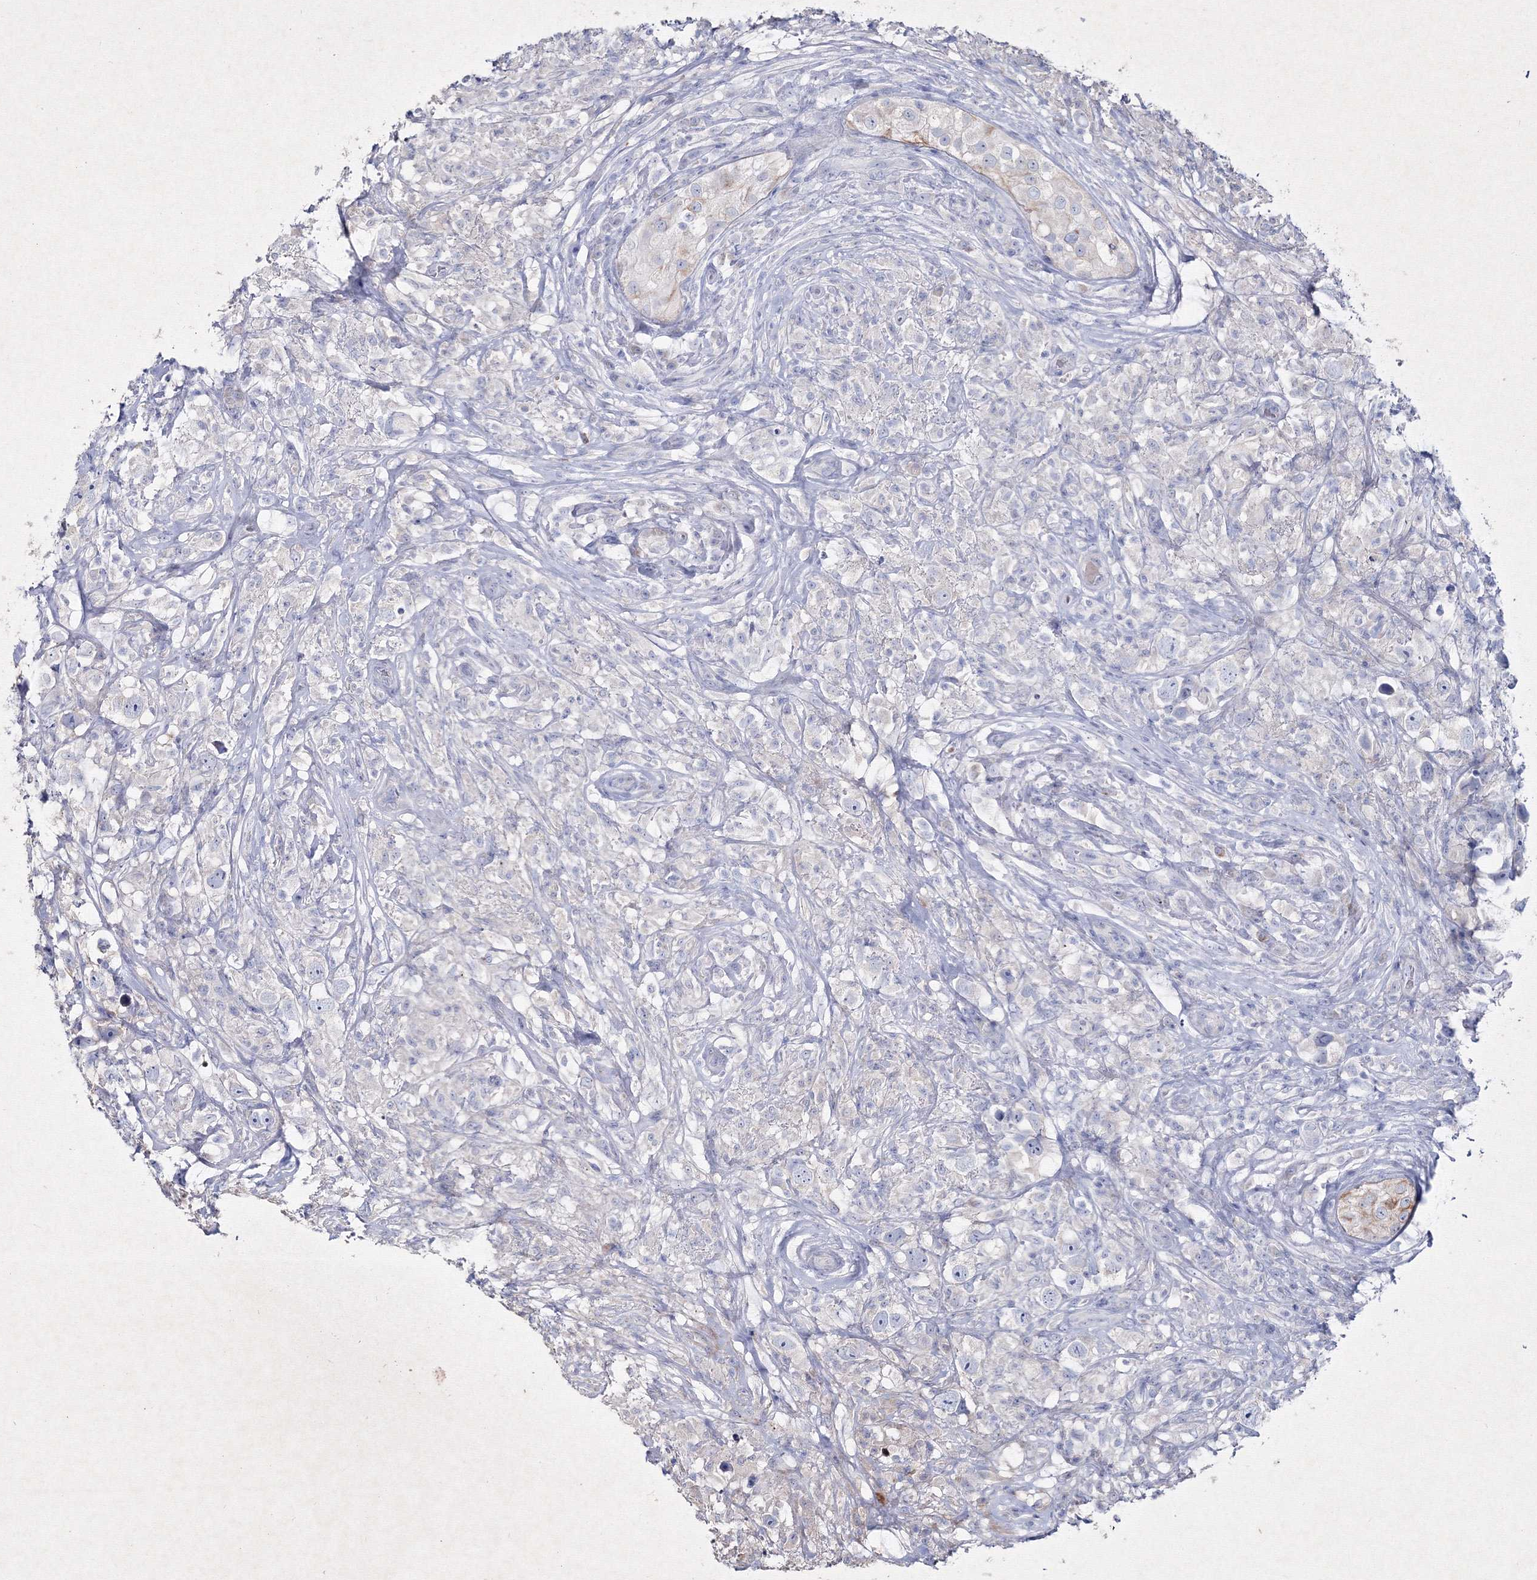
{"staining": {"intensity": "negative", "quantity": "none", "location": "none"}, "tissue": "testis cancer", "cell_type": "Tumor cells", "image_type": "cancer", "snomed": [{"axis": "morphology", "description": "Seminoma, NOS"}, {"axis": "topography", "description": "Testis"}], "caption": "This is an immunohistochemistry histopathology image of human testis cancer (seminoma). There is no staining in tumor cells.", "gene": "SMIM29", "patient": {"sex": "male", "age": 49}}